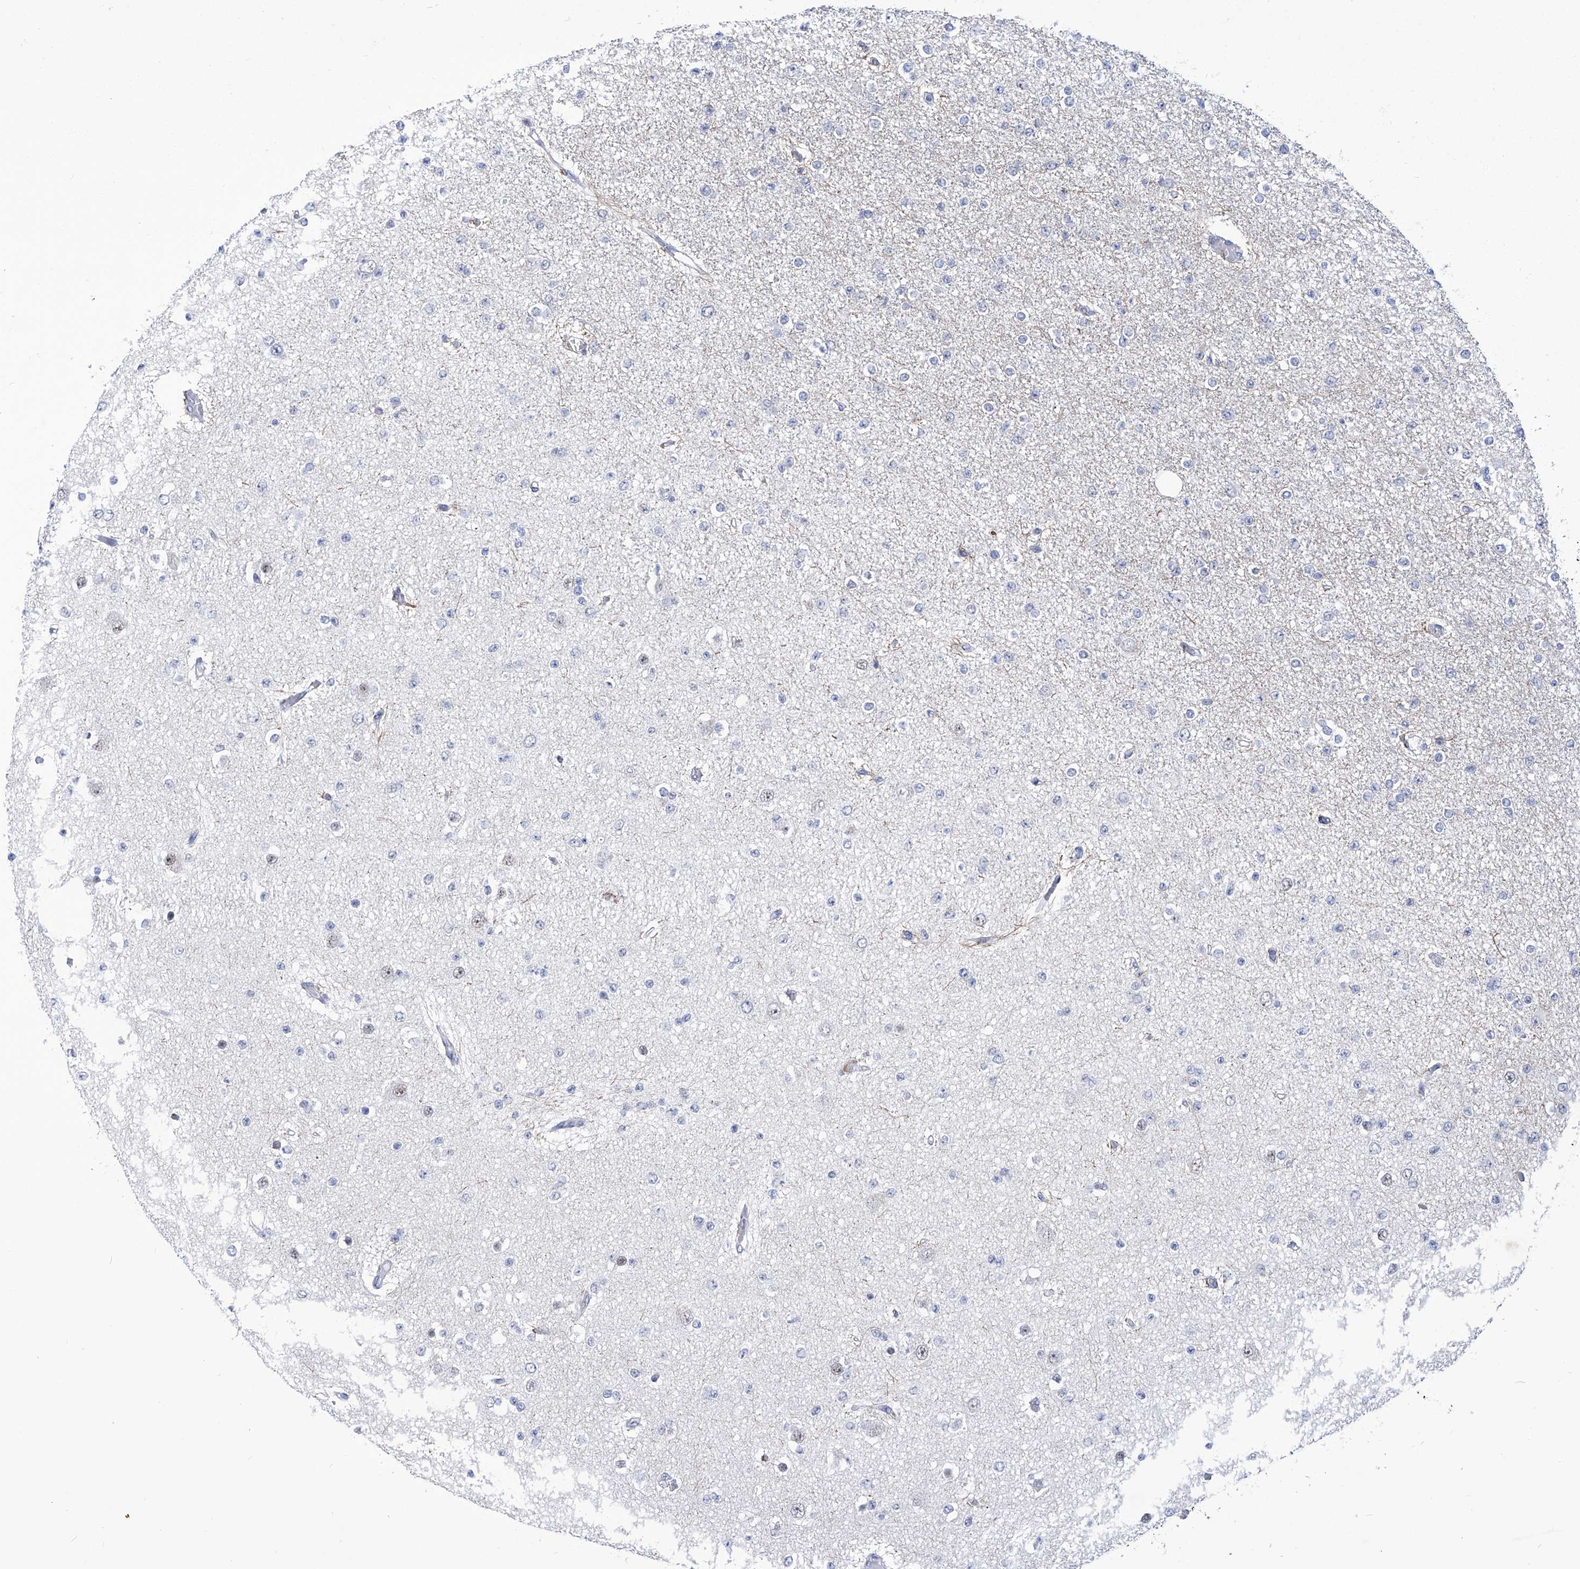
{"staining": {"intensity": "negative", "quantity": "none", "location": "none"}, "tissue": "glioma", "cell_type": "Tumor cells", "image_type": "cancer", "snomed": [{"axis": "morphology", "description": "Glioma, malignant, Low grade"}, {"axis": "topography", "description": "Brain"}], "caption": "Immunohistochemistry image of malignant glioma (low-grade) stained for a protein (brown), which shows no staining in tumor cells.", "gene": "SART1", "patient": {"sex": "female", "age": 22}}